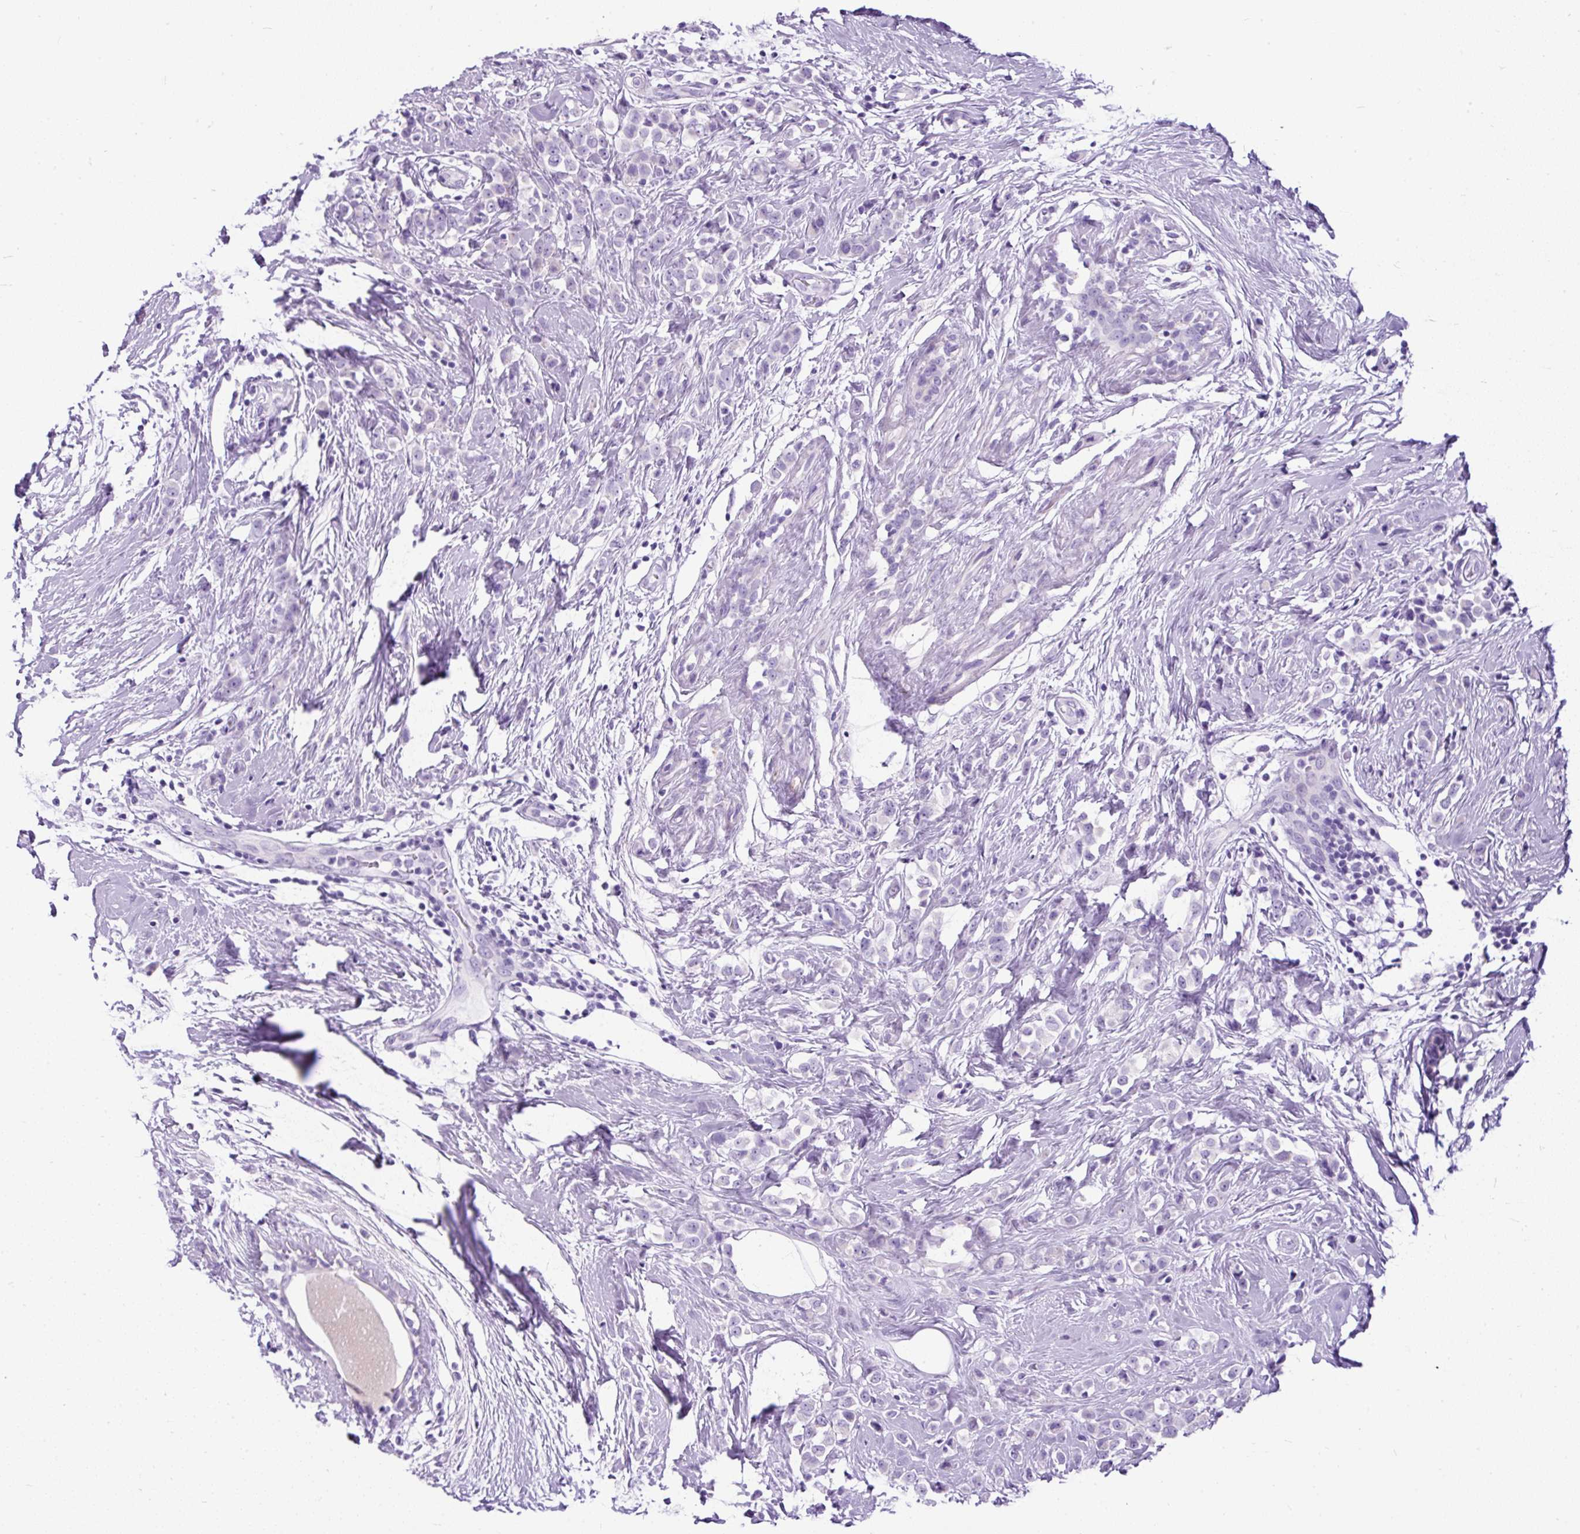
{"staining": {"intensity": "negative", "quantity": "none", "location": "none"}, "tissue": "breast cancer", "cell_type": "Tumor cells", "image_type": "cancer", "snomed": [{"axis": "morphology", "description": "Duct carcinoma"}, {"axis": "topography", "description": "Breast"}], "caption": "Histopathology image shows no significant protein positivity in tumor cells of breast intraductal carcinoma.", "gene": "PDIA2", "patient": {"sex": "female", "age": 80}}